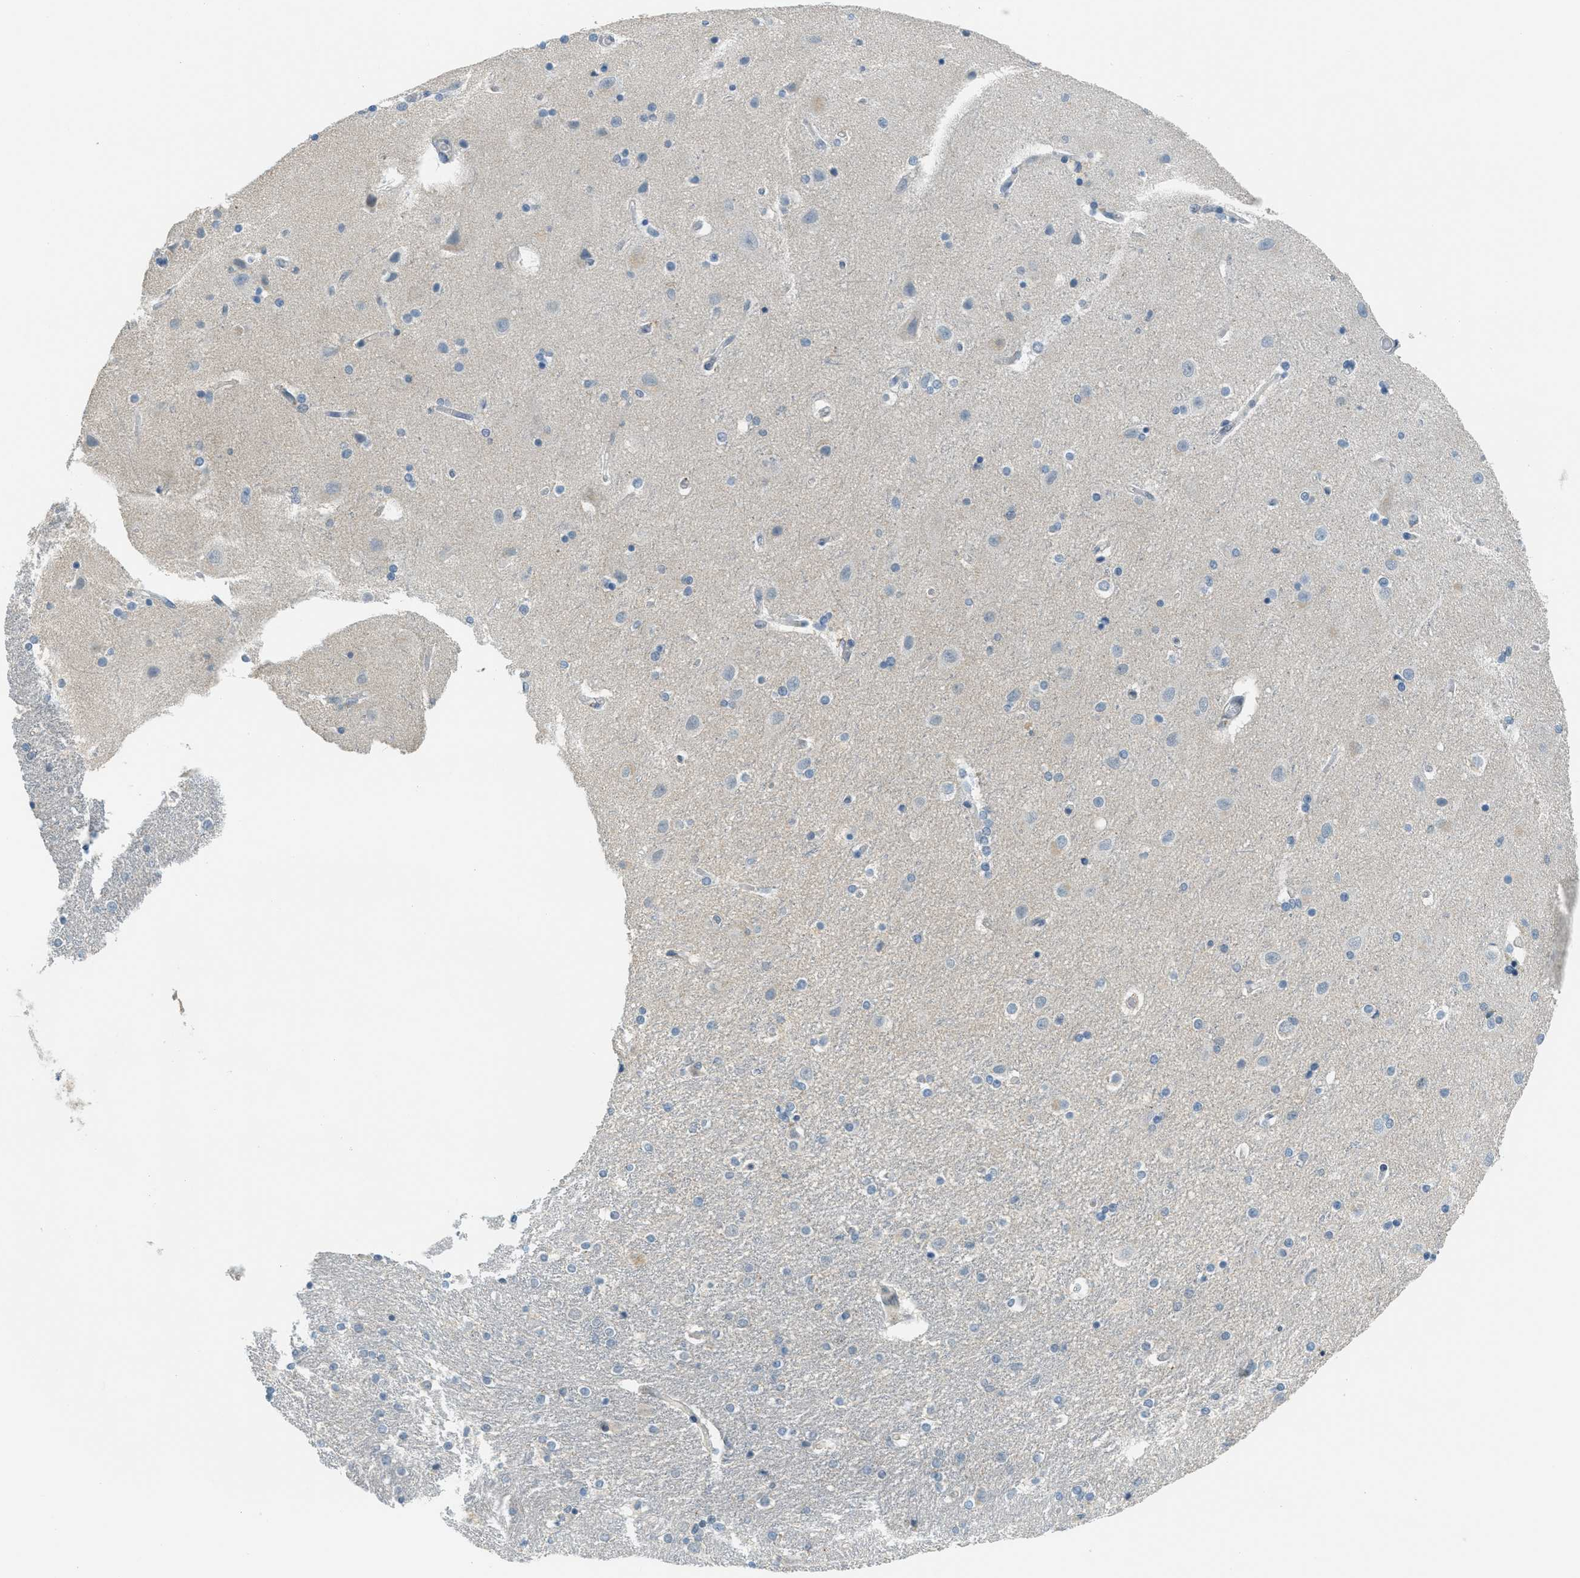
{"staining": {"intensity": "negative", "quantity": "none", "location": "none"}, "tissue": "caudate", "cell_type": "Glial cells", "image_type": "normal", "snomed": [{"axis": "morphology", "description": "Normal tissue, NOS"}, {"axis": "topography", "description": "Lateral ventricle wall"}], "caption": "Glial cells are negative for brown protein staining in normal caudate. (Immunohistochemistry (ihc), brightfield microscopy, high magnification).", "gene": "TCF3", "patient": {"sex": "female", "age": 54}}